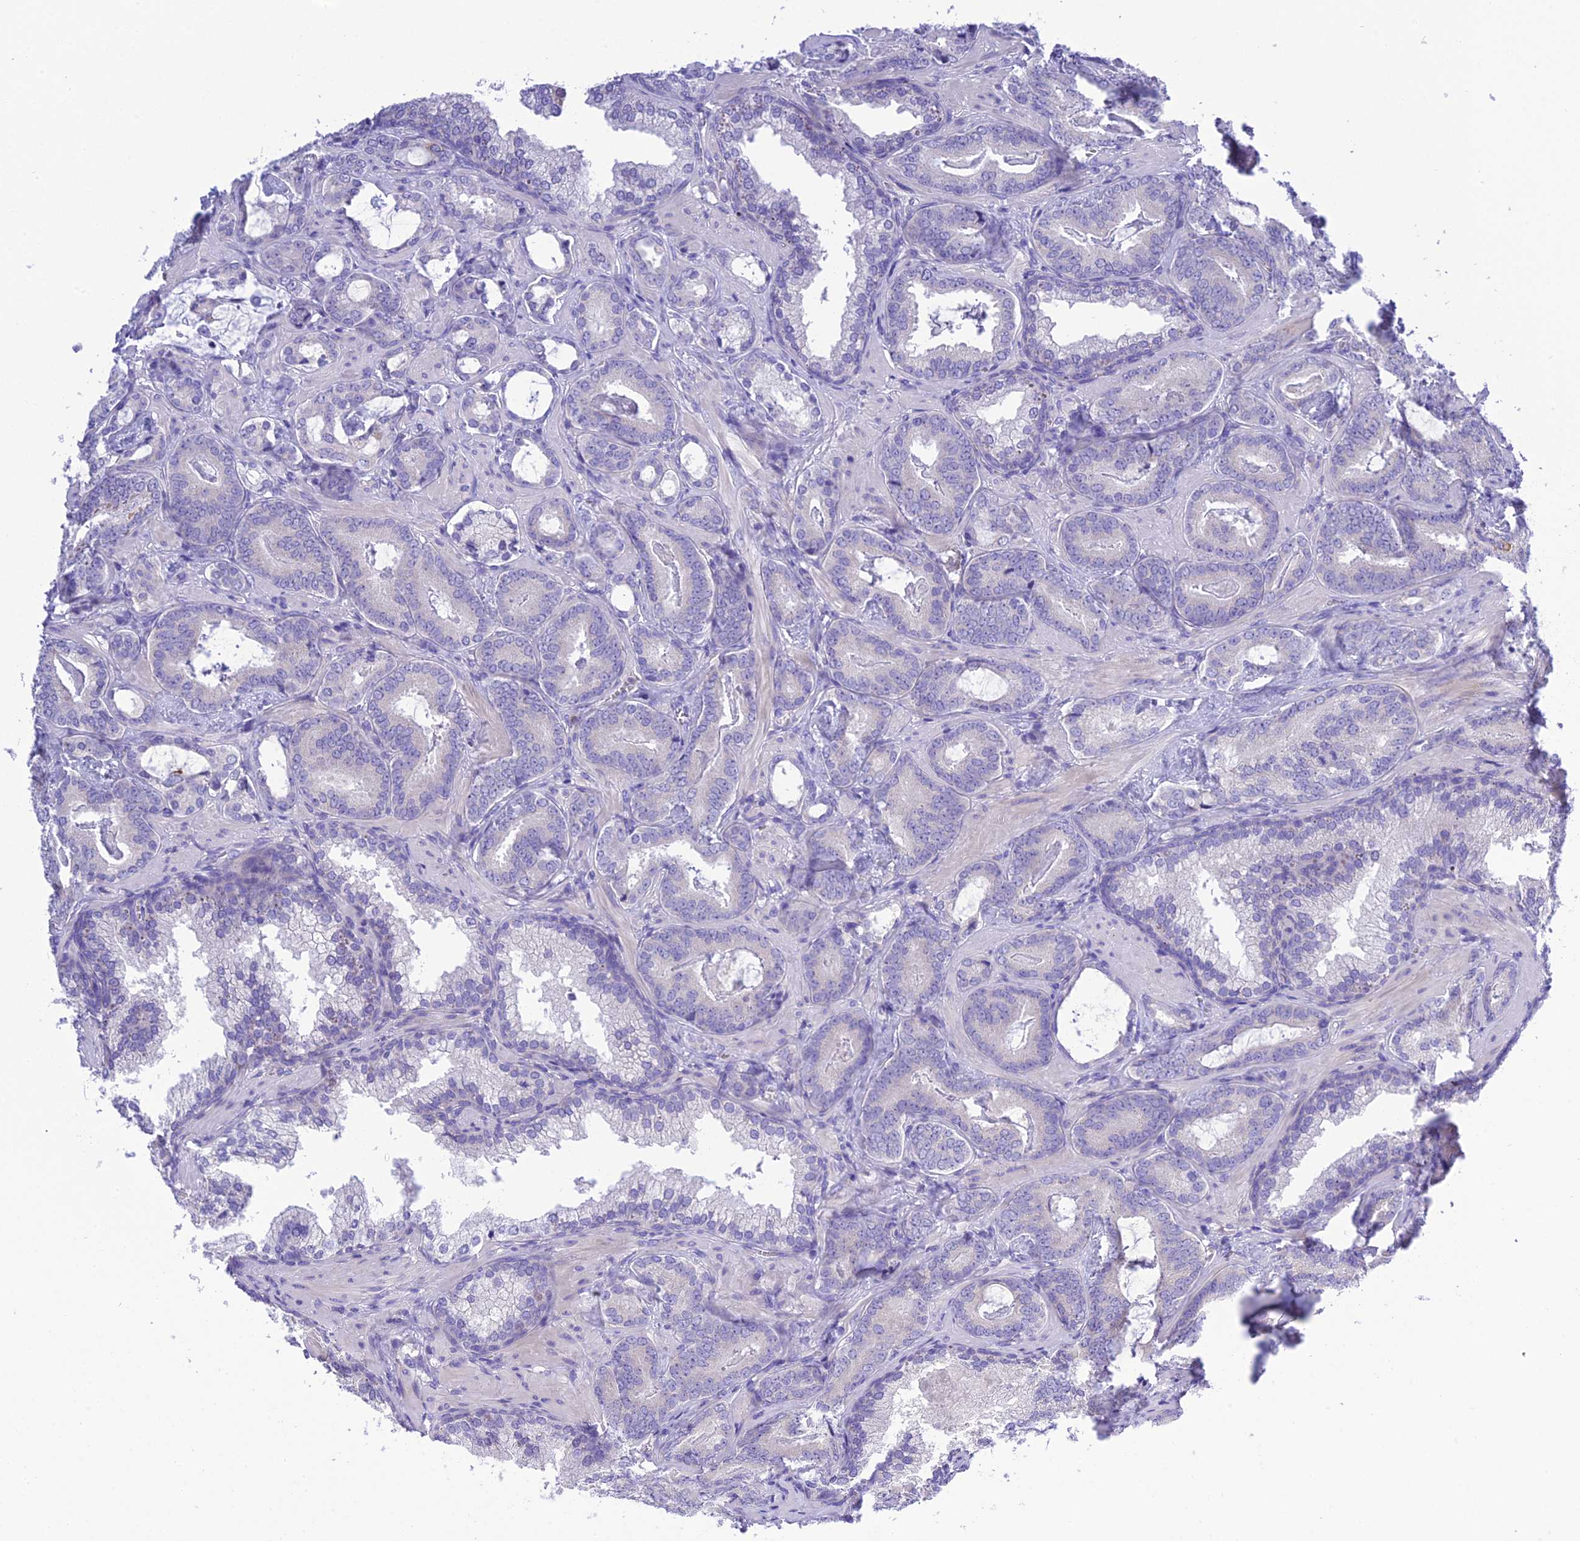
{"staining": {"intensity": "negative", "quantity": "none", "location": "none"}, "tissue": "prostate cancer", "cell_type": "Tumor cells", "image_type": "cancer", "snomed": [{"axis": "morphology", "description": "Adenocarcinoma, Low grade"}, {"axis": "topography", "description": "Prostate"}], "caption": "This is an immunohistochemistry (IHC) image of human prostate cancer. There is no expression in tumor cells.", "gene": "KIAA0408", "patient": {"sex": "male", "age": 60}}